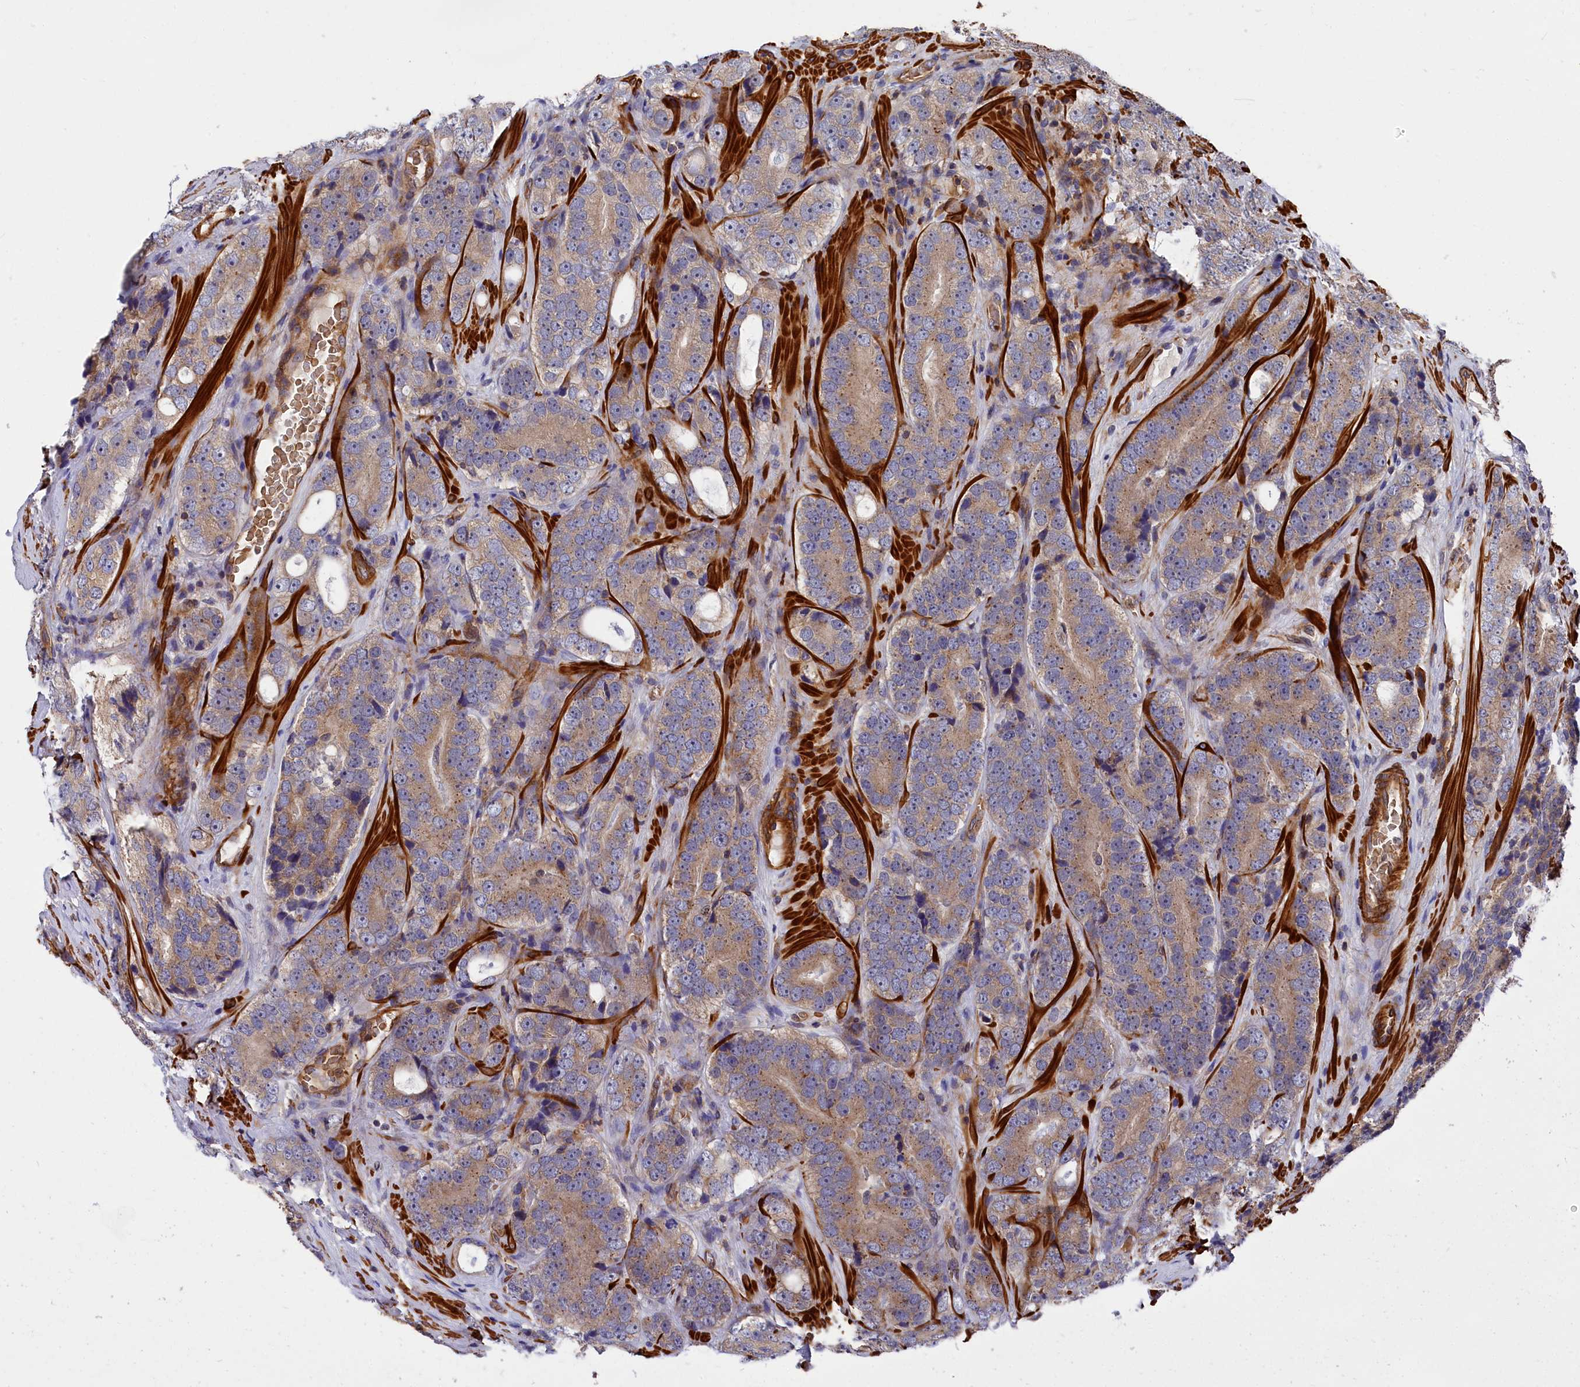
{"staining": {"intensity": "weak", "quantity": ">75%", "location": "cytoplasmic/membranous"}, "tissue": "prostate cancer", "cell_type": "Tumor cells", "image_type": "cancer", "snomed": [{"axis": "morphology", "description": "Adenocarcinoma, High grade"}, {"axis": "topography", "description": "Prostate"}], "caption": "Protein expression analysis of prostate cancer shows weak cytoplasmic/membranous positivity in about >75% of tumor cells.", "gene": "LDHD", "patient": {"sex": "male", "age": 56}}